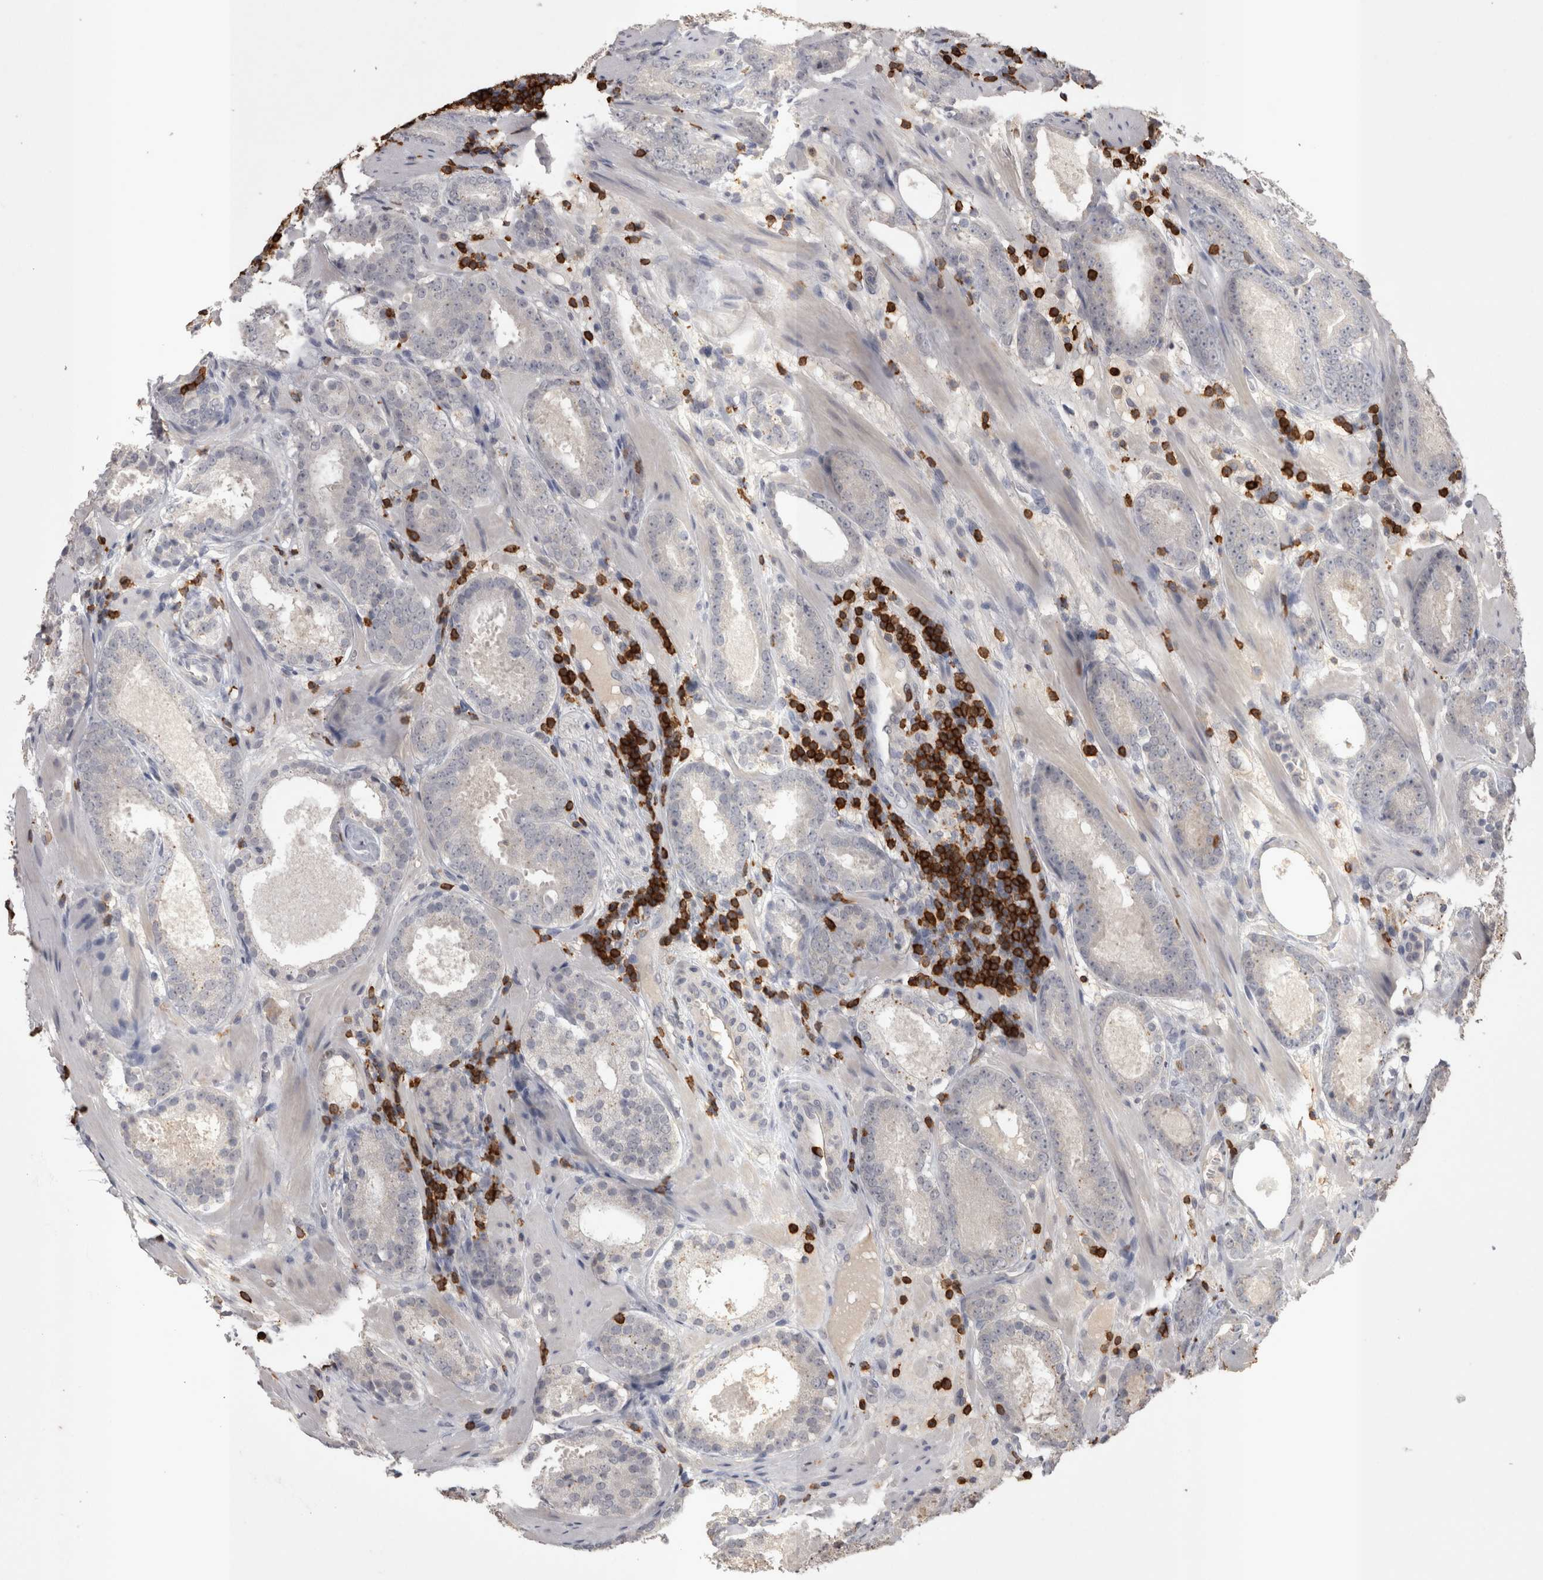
{"staining": {"intensity": "negative", "quantity": "none", "location": "none"}, "tissue": "prostate cancer", "cell_type": "Tumor cells", "image_type": "cancer", "snomed": [{"axis": "morphology", "description": "Adenocarcinoma, Low grade"}, {"axis": "topography", "description": "Prostate"}], "caption": "Micrograph shows no protein positivity in tumor cells of prostate cancer (adenocarcinoma (low-grade)) tissue.", "gene": "SKAP1", "patient": {"sex": "male", "age": 69}}